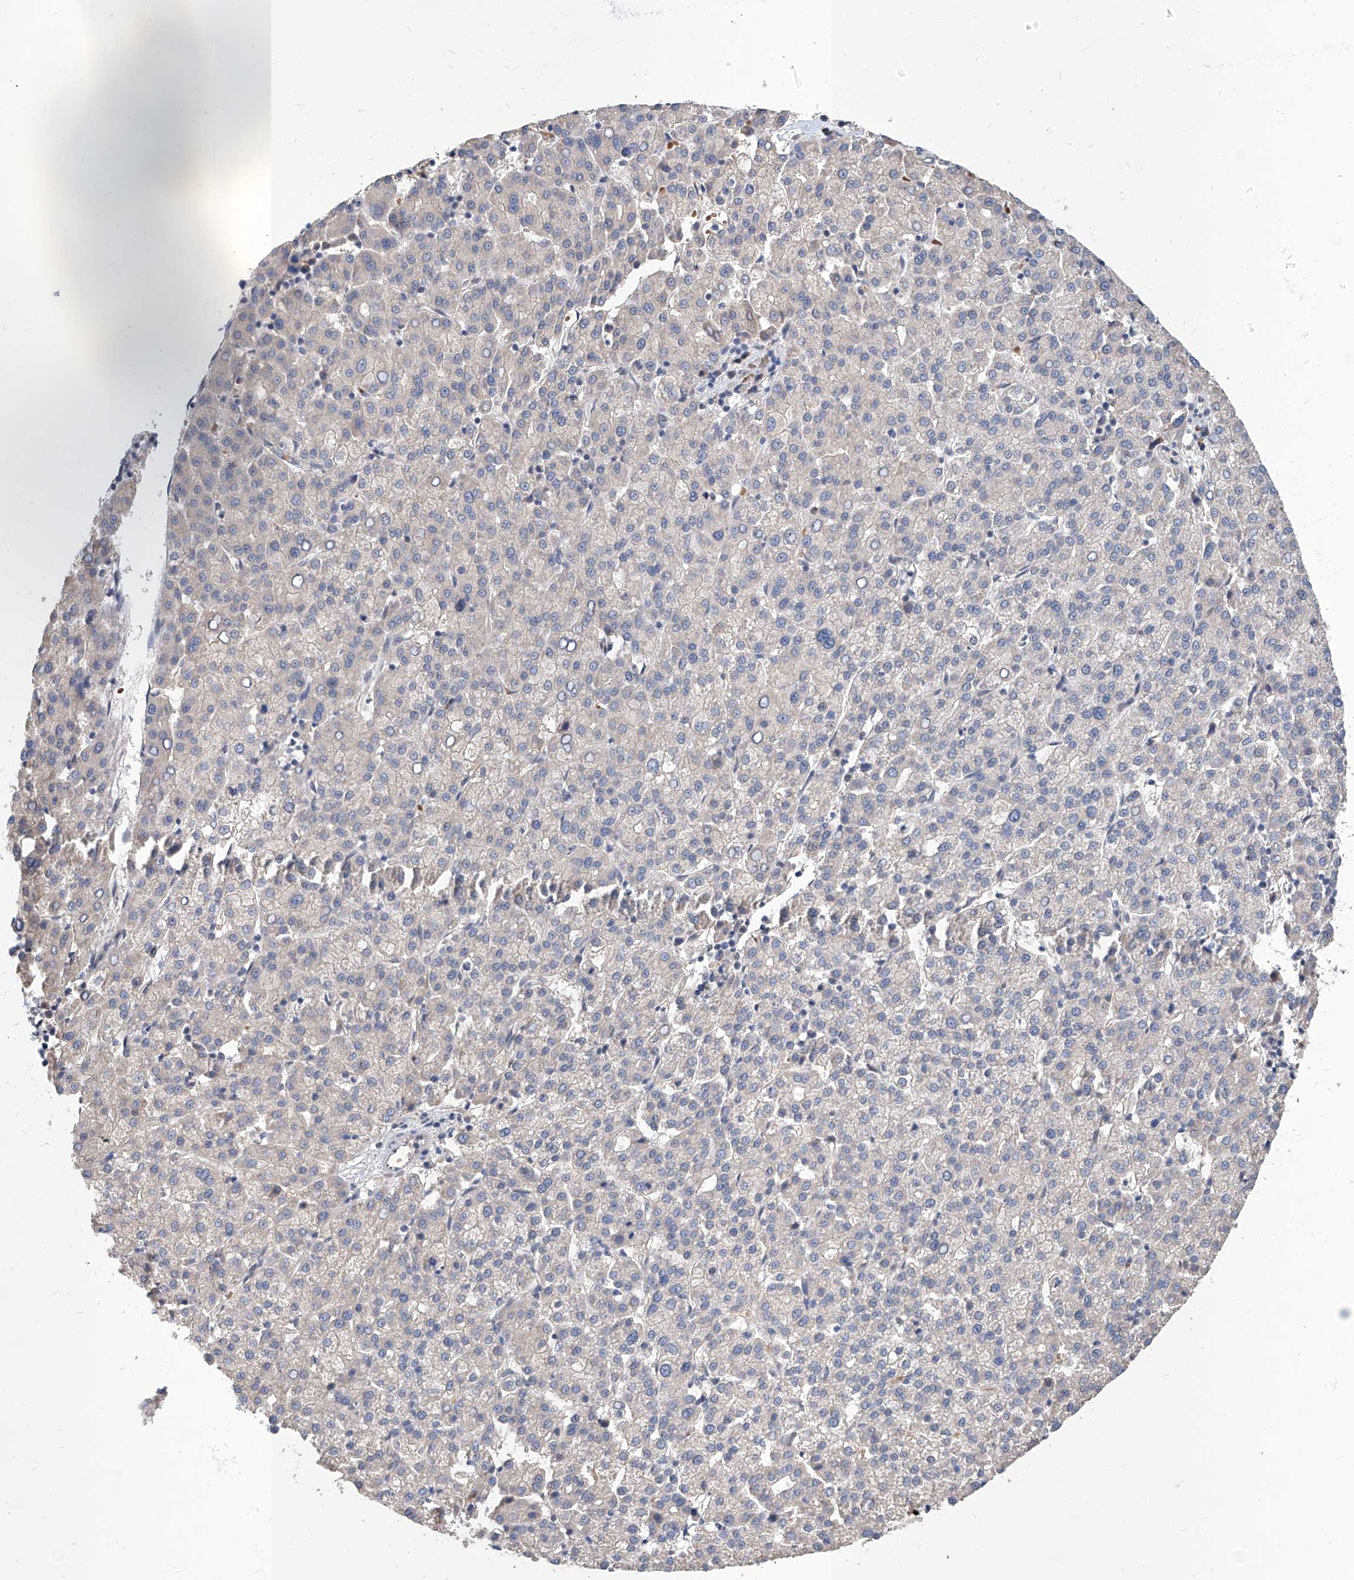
{"staining": {"intensity": "negative", "quantity": "none", "location": "none"}, "tissue": "liver cancer", "cell_type": "Tumor cells", "image_type": "cancer", "snomed": [{"axis": "morphology", "description": "Carcinoma, Hepatocellular, NOS"}, {"axis": "topography", "description": "Liver"}], "caption": "This image is of liver cancer stained with immunohistochemistry to label a protein in brown with the nuclei are counter-stained blue. There is no positivity in tumor cells.", "gene": "CARMIL3", "patient": {"sex": "female", "age": 58}}